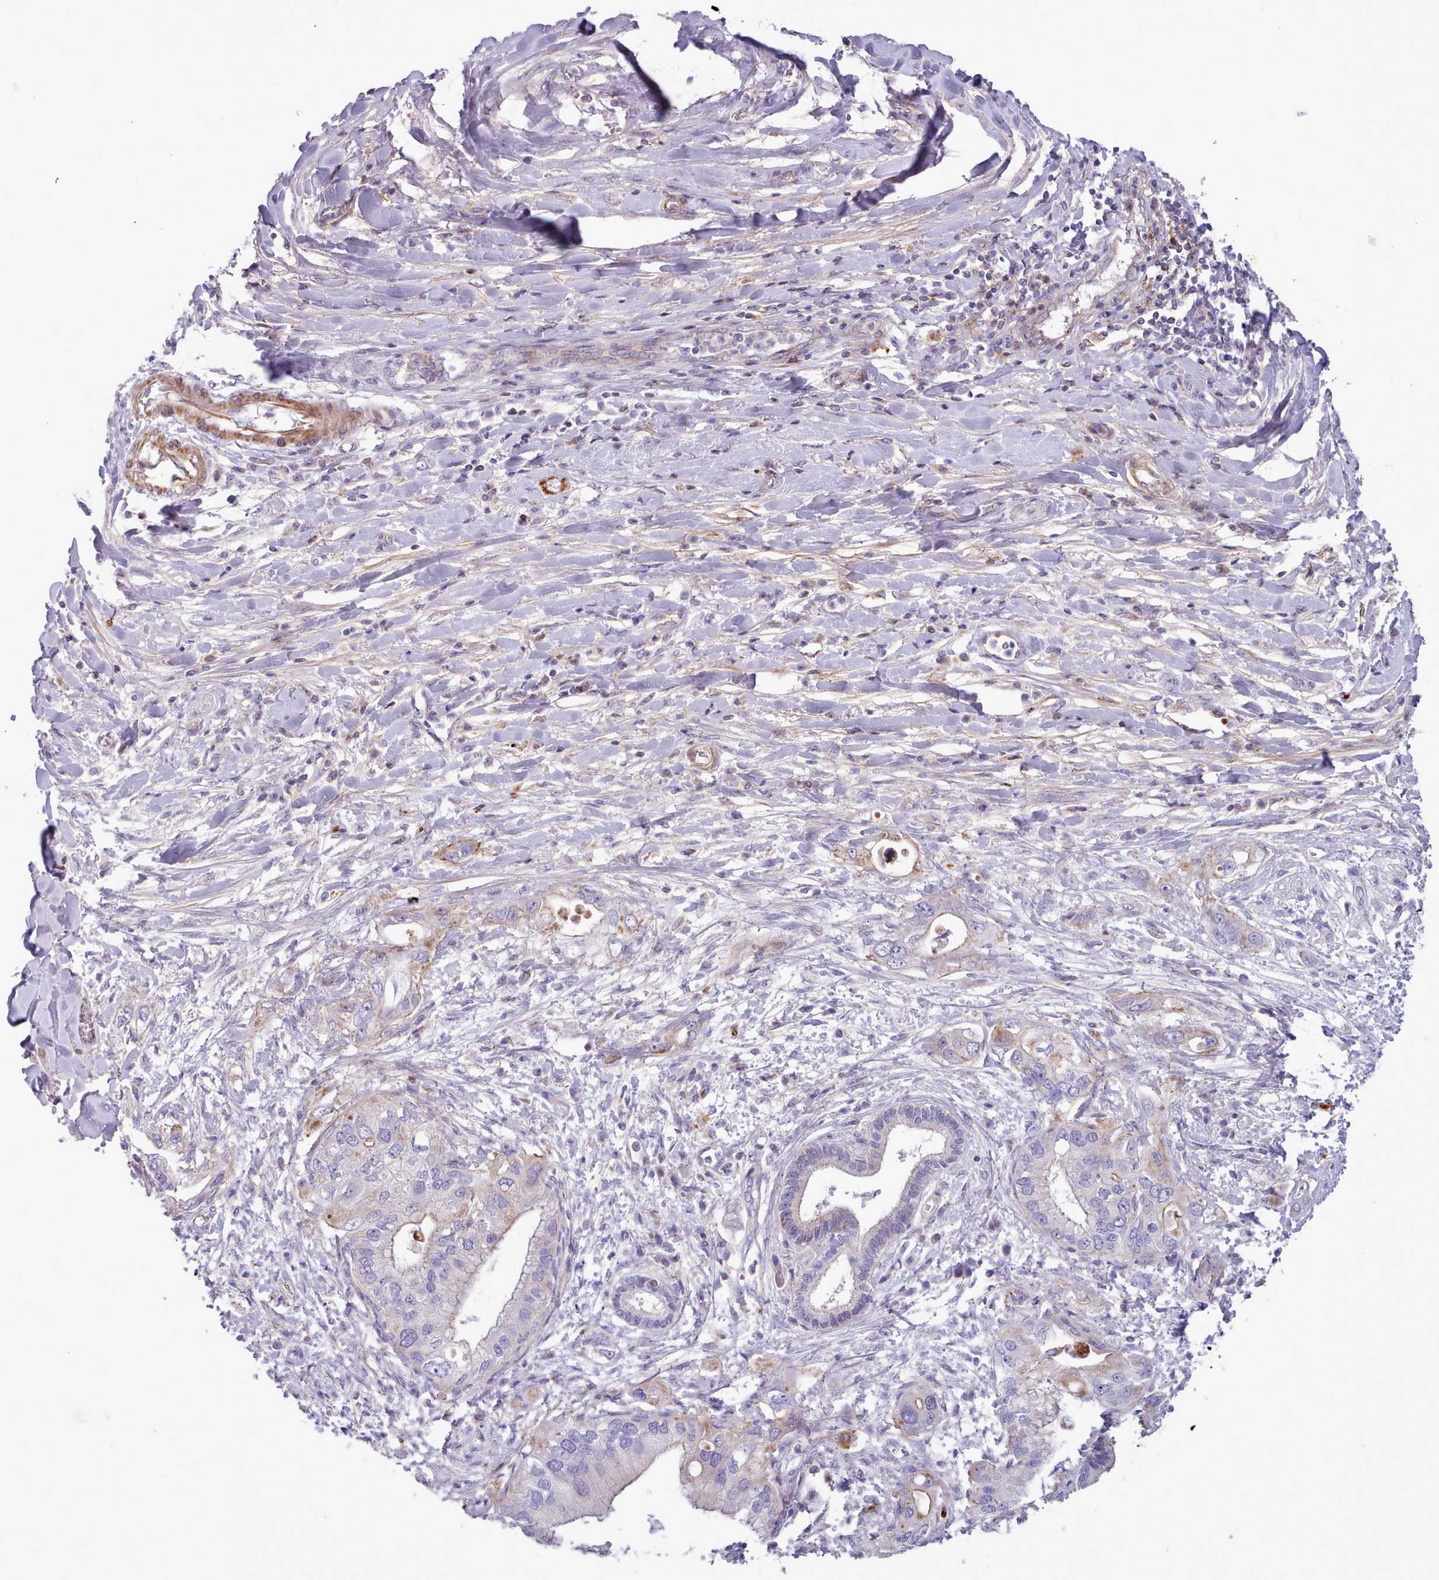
{"staining": {"intensity": "moderate", "quantity": "<25%", "location": "cytoplasmic/membranous"}, "tissue": "pancreatic cancer", "cell_type": "Tumor cells", "image_type": "cancer", "snomed": [{"axis": "morphology", "description": "Inflammation, NOS"}, {"axis": "morphology", "description": "Adenocarcinoma, NOS"}, {"axis": "topography", "description": "Pancreas"}], "caption": "Protein analysis of pancreatic cancer tissue demonstrates moderate cytoplasmic/membranous staining in about <25% of tumor cells. (DAB = brown stain, brightfield microscopy at high magnification).", "gene": "TENT4B", "patient": {"sex": "female", "age": 56}}